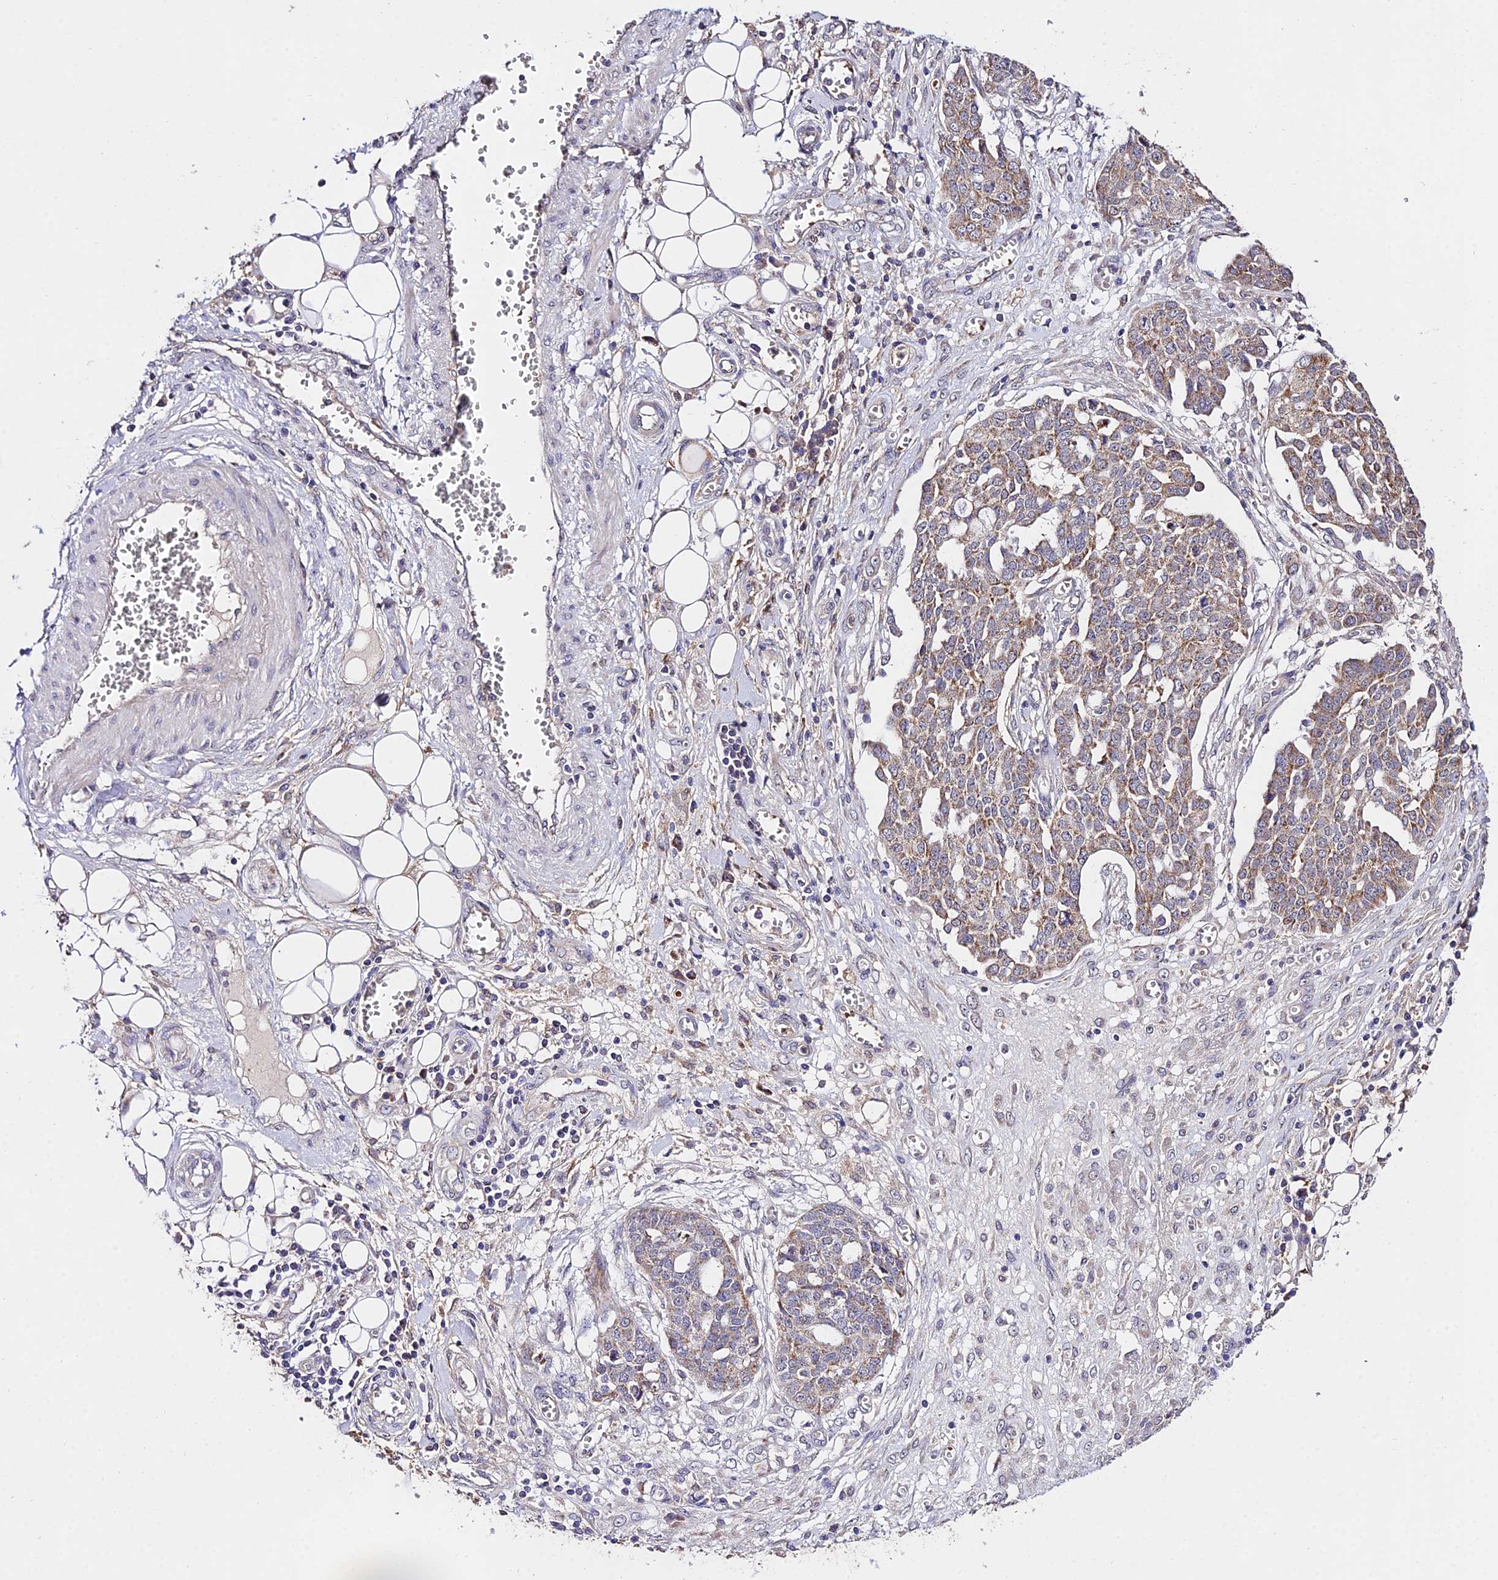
{"staining": {"intensity": "moderate", "quantity": "<25%", "location": "cytoplasmic/membranous"}, "tissue": "ovarian cancer", "cell_type": "Tumor cells", "image_type": "cancer", "snomed": [{"axis": "morphology", "description": "Cystadenocarcinoma, serous, NOS"}, {"axis": "topography", "description": "Soft tissue"}, {"axis": "topography", "description": "Ovary"}], "caption": "Human ovarian serous cystadenocarcinoma stained with a brown dye exhibits moderate cytoplasmic/membranous positive positivity in approximately <25% of tumor cells.", "gene": "WDR5B", "patient": {"sex": "female", "age": 57}}